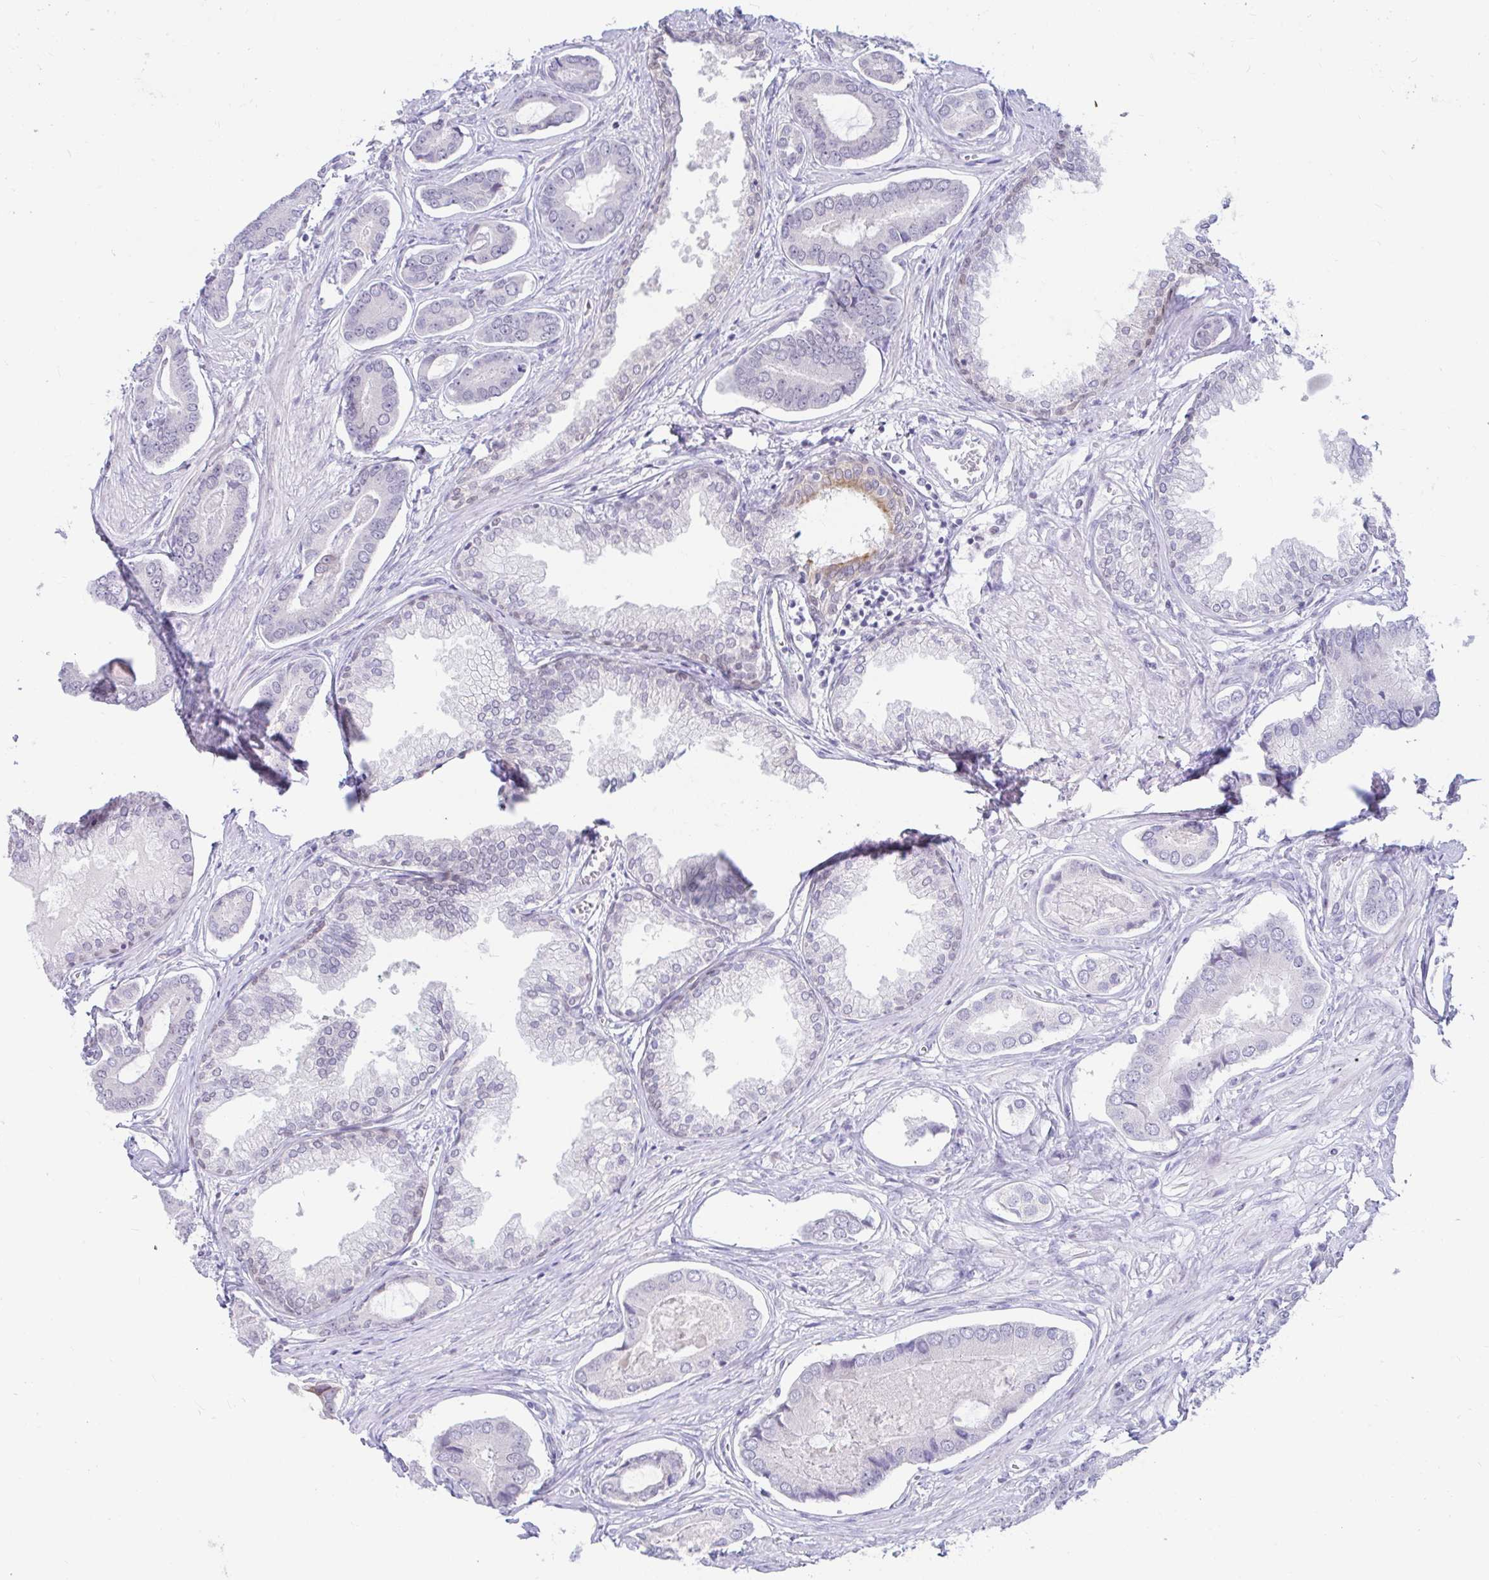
{"staining": {"intensity": "negative", "quantity": "none", "location": "none"}, "tissue": "prostate cancer", "cell_type": "Tumor cells", "image_type": "cancer", "snomed": [{"axis": "morphology", "description": "Adenocarcinoma, NOS"}, {"axis": "topography", "description": "Prostate and seminal vesicle, NOS"}], "caption": "Tumor cells are negative for protein expression in human adenocarcinoma (prostate). The staining was performed using DAB to visualize the protein expression in brown, while the nuclei were stained in blue with hematoxylin (Magnification: 20x).", "gene": "RGS16", "patient": {"sex": "male", "age": 76}}